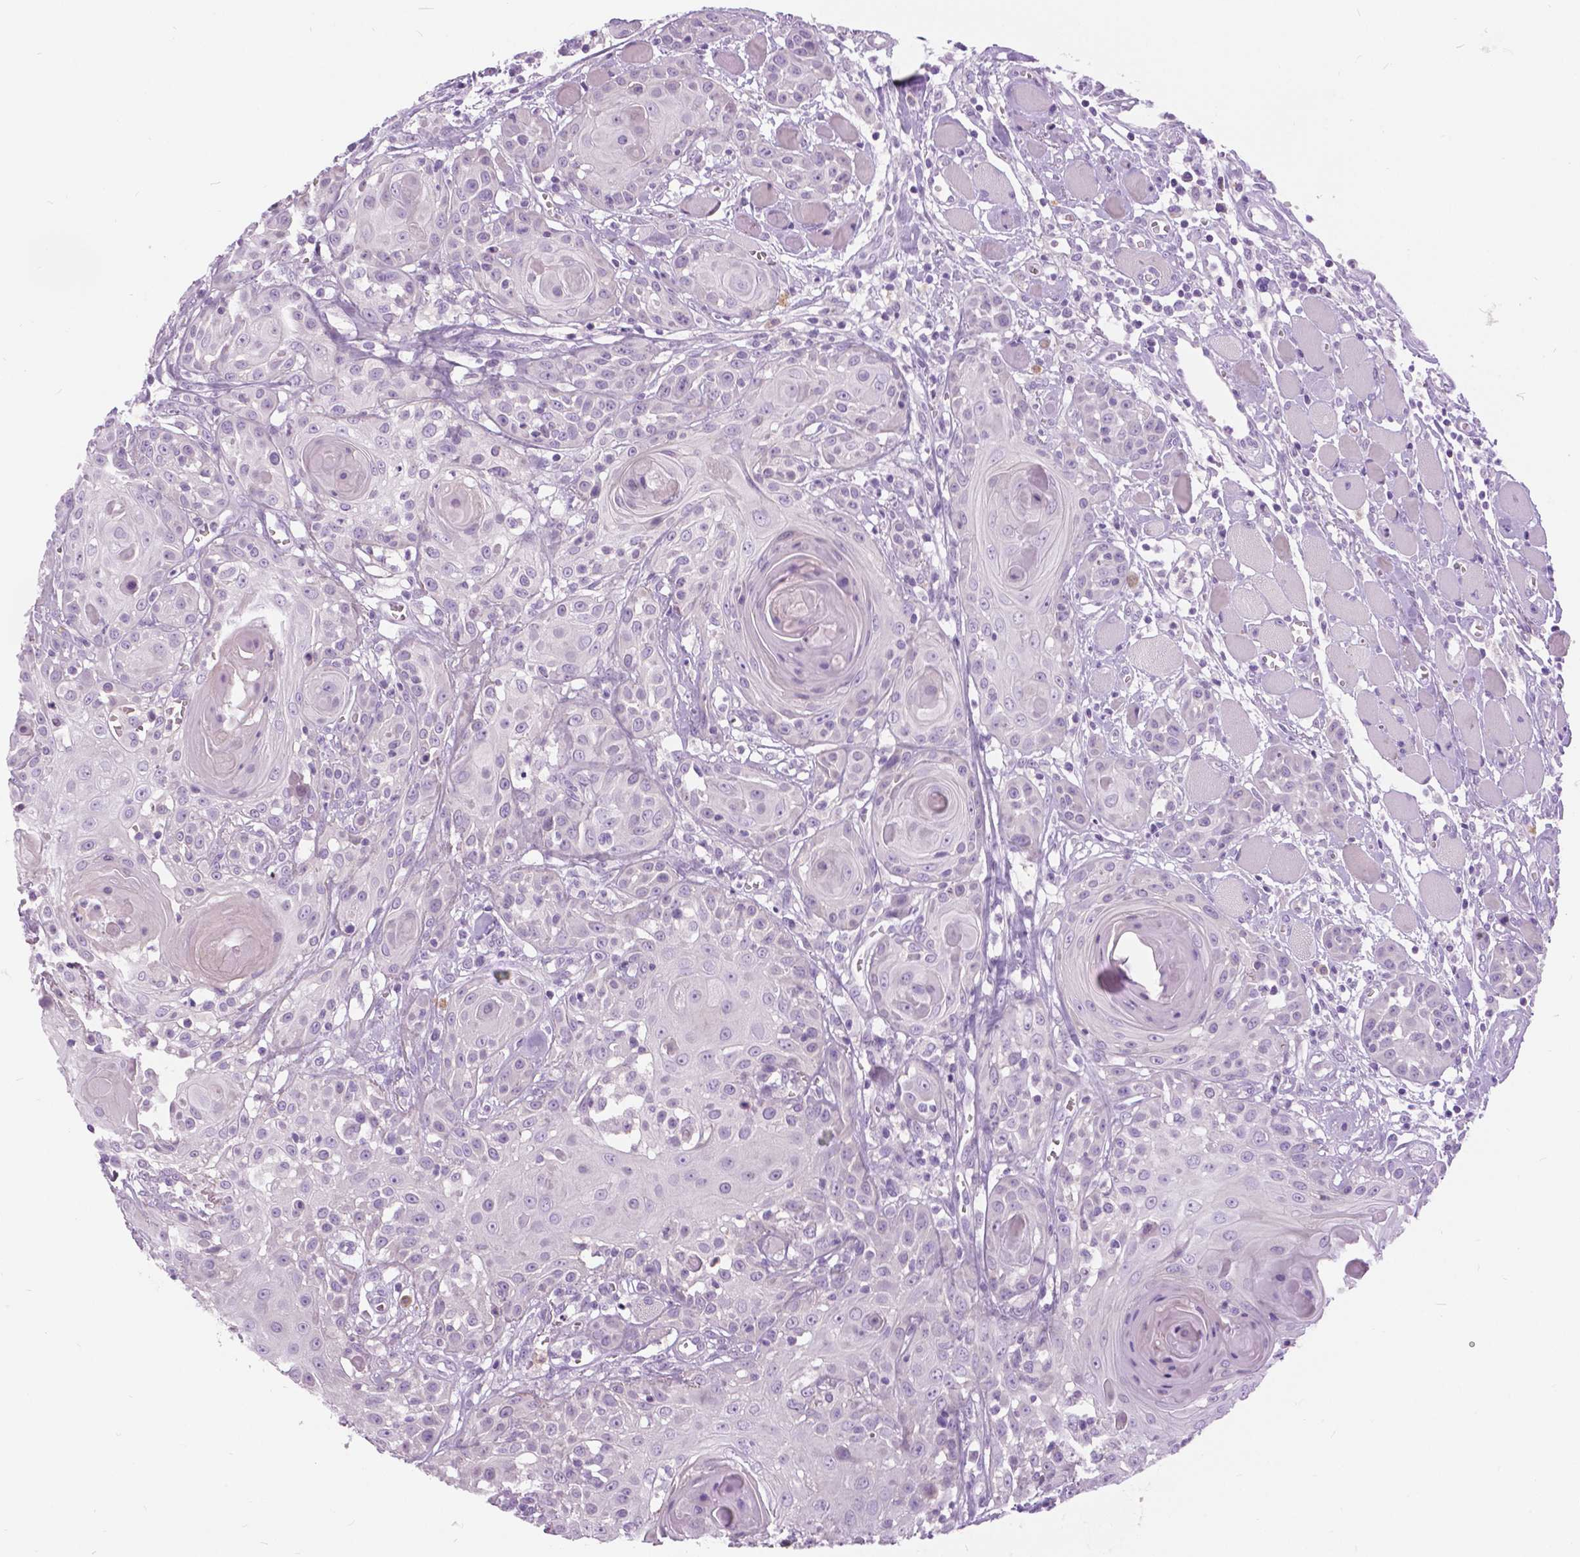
{"staining": {"intensity": "negative", "quantity": "none", "location": "none"}, "tissue": "head and neck cancer", "cell_type": "Tumor cells", "image_type": "cancer", "snomed": [{"axis": "morphology", "description": "Squamous cell carcinoma, NOS"}, {"axis": "topography", "description": "Head-Neck"}], "caption": "This is a micrograph of immunohistochemistry staining of head and neck cancer (squamous cell carcinoma), which shows no staining in tumor cells.", "gene": "TP53TG5", "patient": {"sex": "female", "age": 80}}